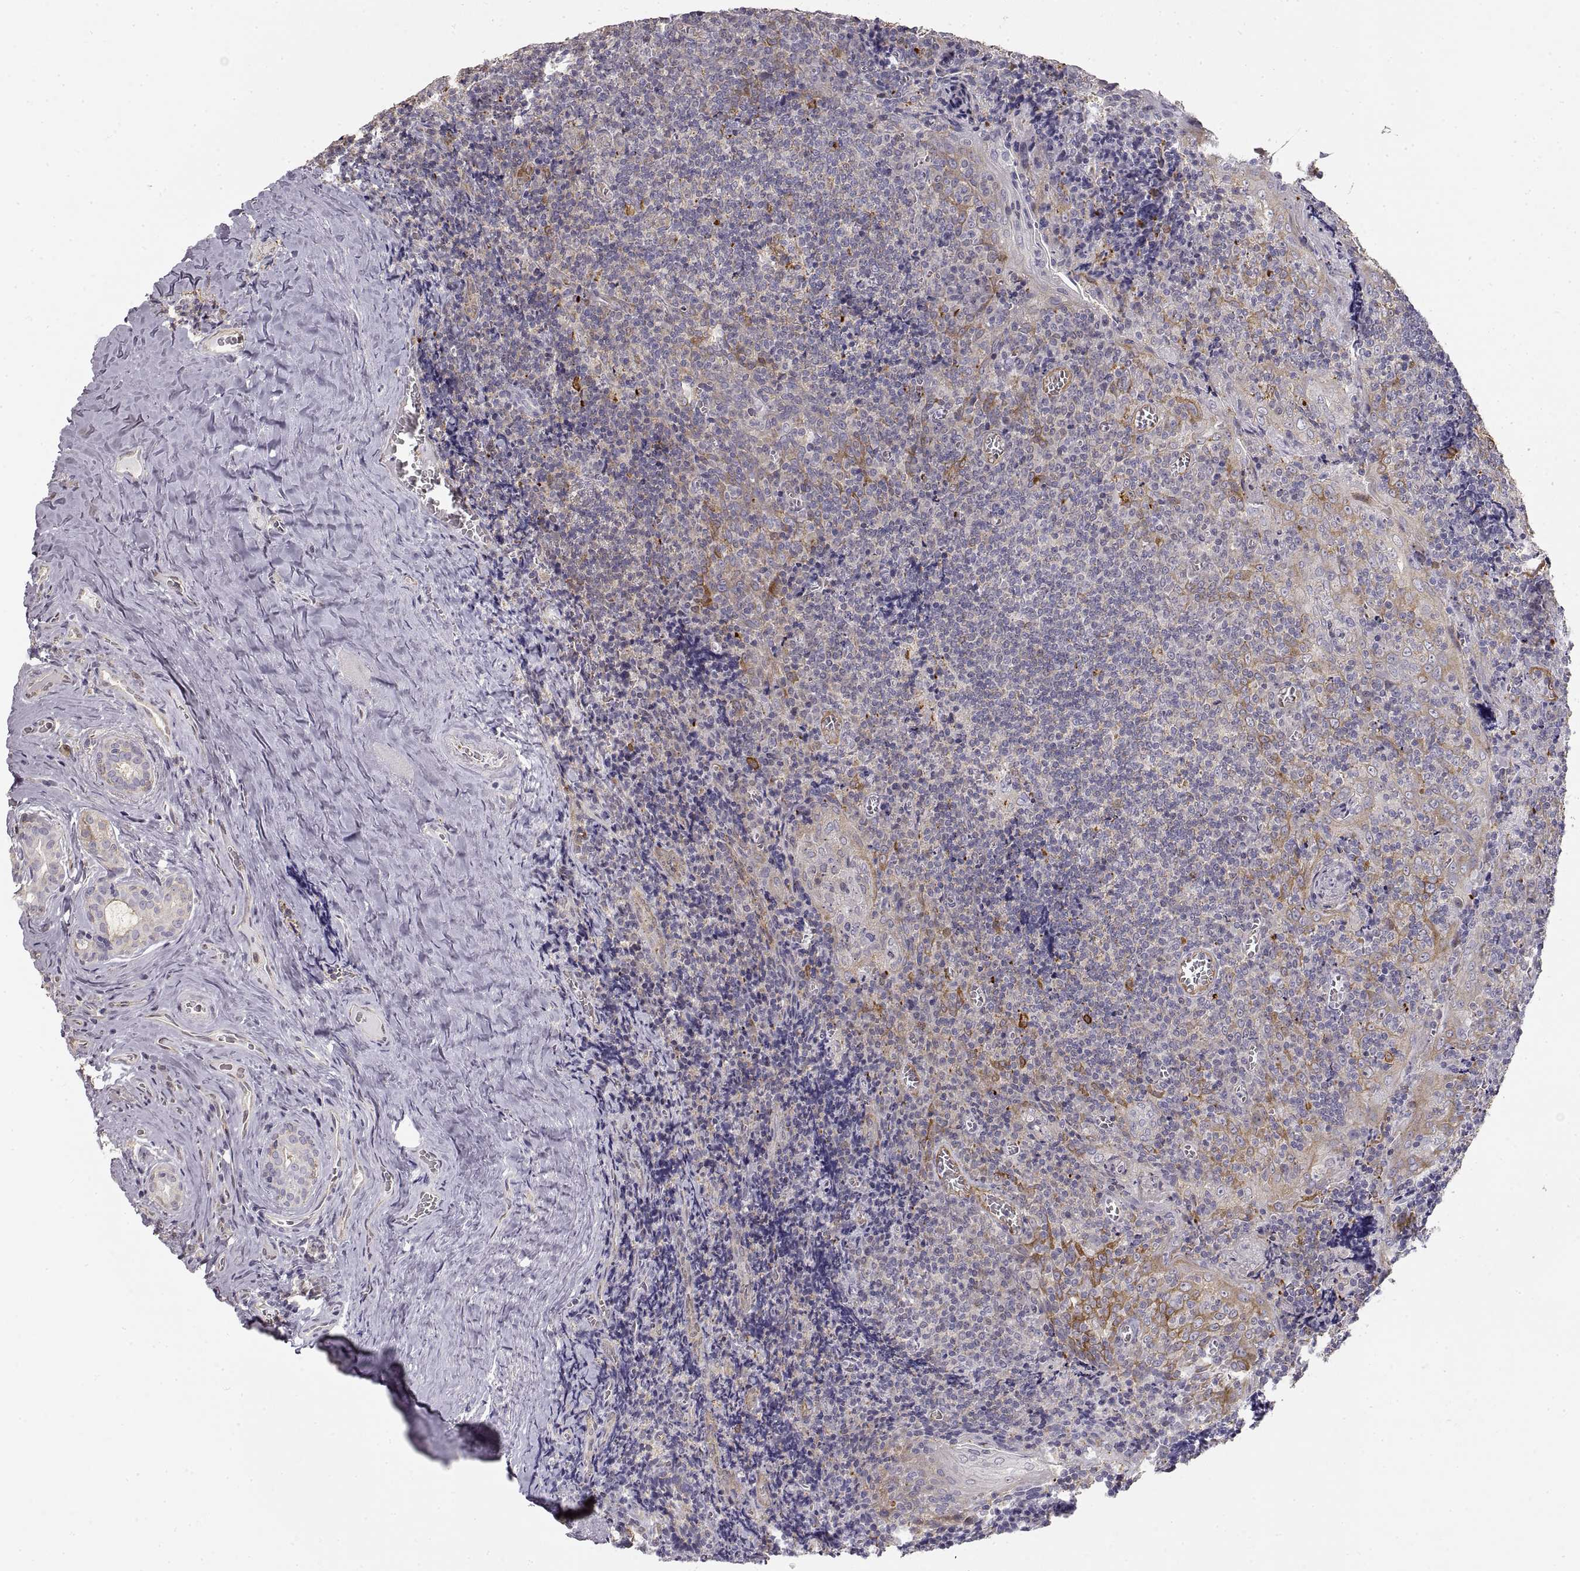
{"staining": {"intensity": "strong", "quantity": "25%-75%", "location": "cytoplasmic/membranous"}, "tissue": "tonsil", "cell_type": "Germinal center cells", "image_type": "normal", "snomed": [{"axis": "morphology", "description": "Normal tissue, NOS"}, {"axis": "morphology", "description": "Inflammation, NOS"}, {"axis": "topography", "description": "Tonsil"}], "caption": "Approximately 25%-75% of germinal center cells in unremarkable tonsil exhibit strong cytoplasmic/membranous protein staining as visualized by brown immunohistochemical staining.", "gene": "HSP90AB1", "patient": {"sex": "female", "age": 31}}